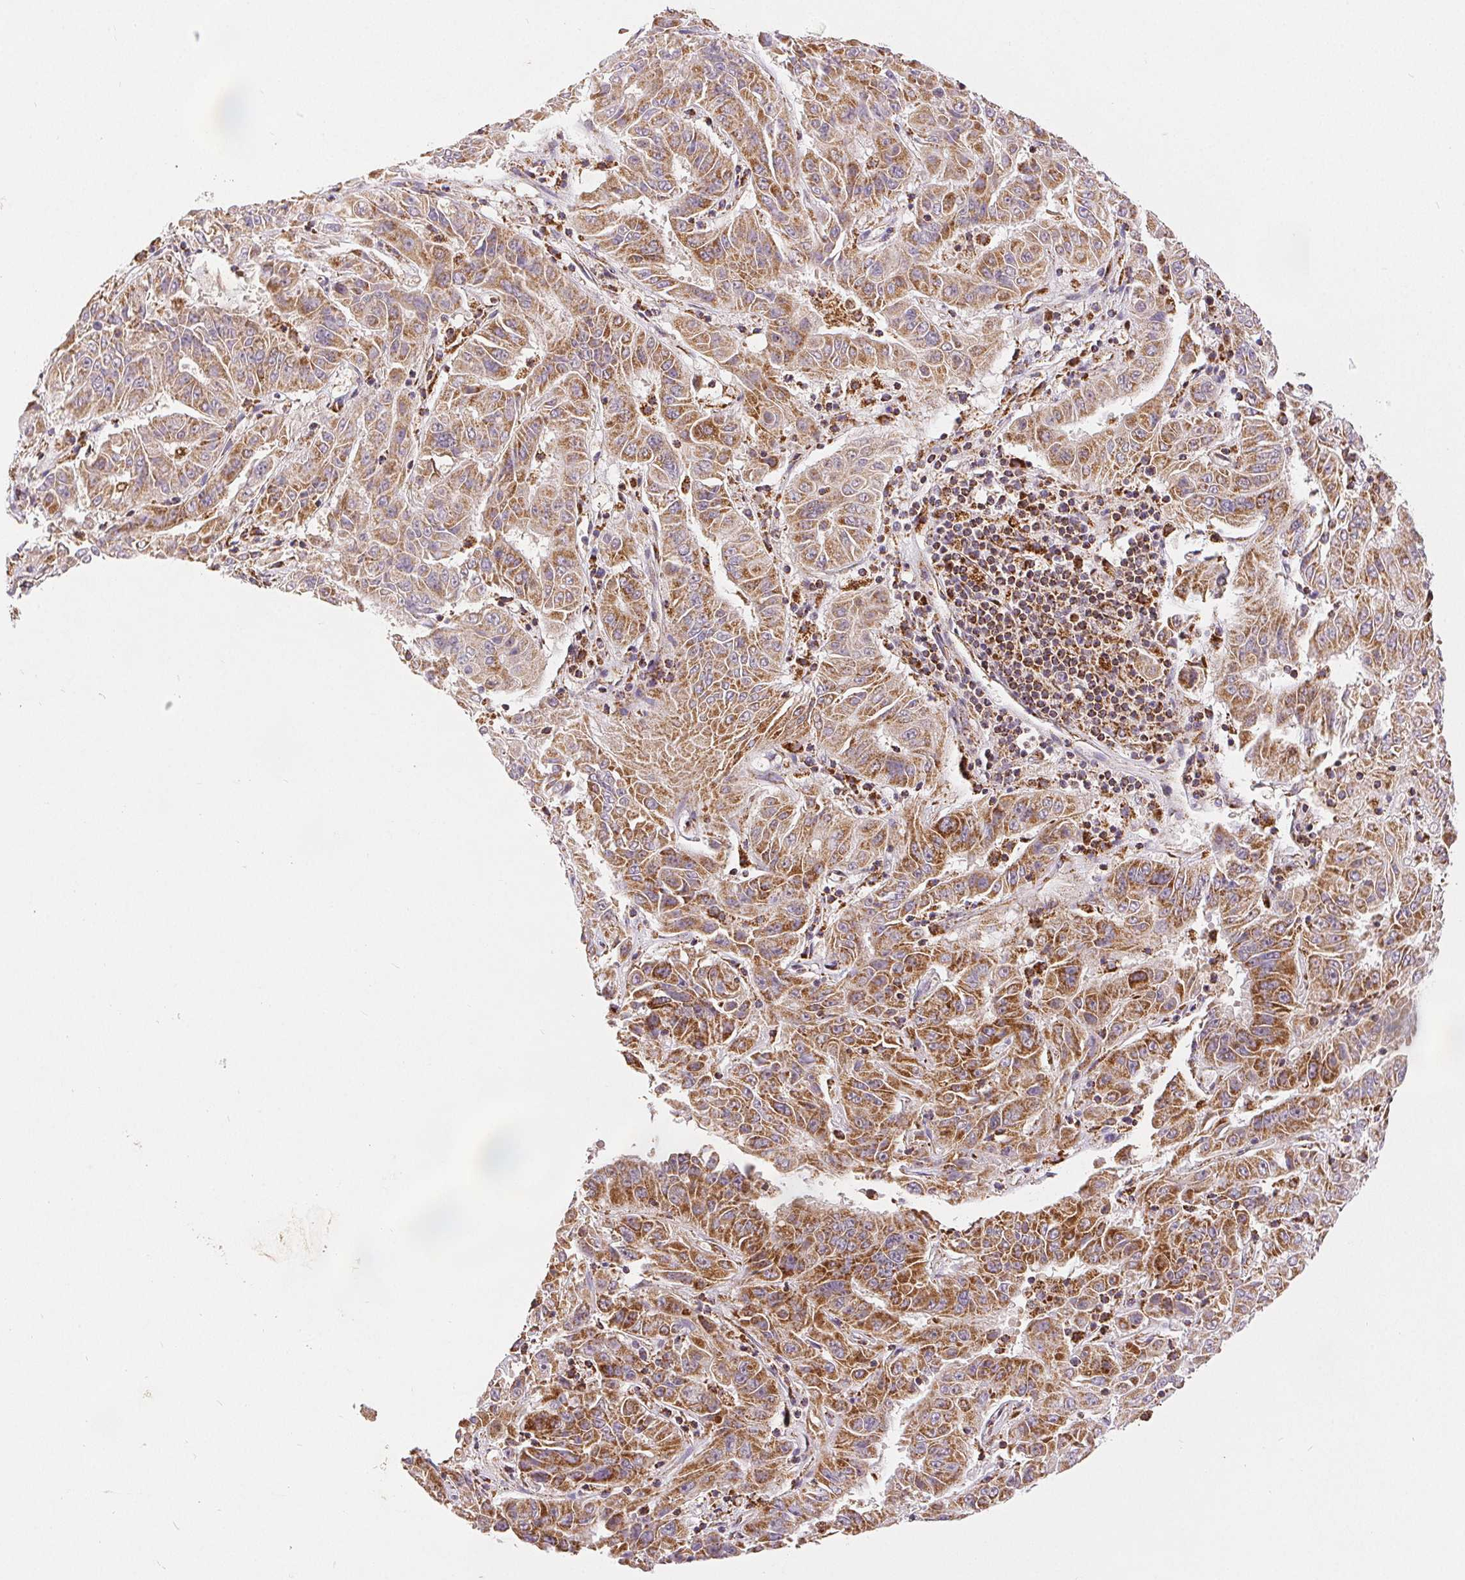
{"staining": {"intensity": "moderate", "quantity": ">75%", "location": "cytoplasmic/membranous"}, "tissue": "pancreatic cancer", "cell_type": "Tumor cells", "image_type": "cancer", "snomed": [{"axis": "morphology", "description": "Adenocarcinoma, NOS"}, {"axis": "topography", "description": "Pancreas"}], "caption": "Adenocarcinoma (pancreatic) was stained to show a protein in brown. There is medium levels of moderate cytoplasmic/membranous positivity in approximately >75% of tumor cells.", "gene": "SDHB", "patient": {"sex": "male", "age": 63}}